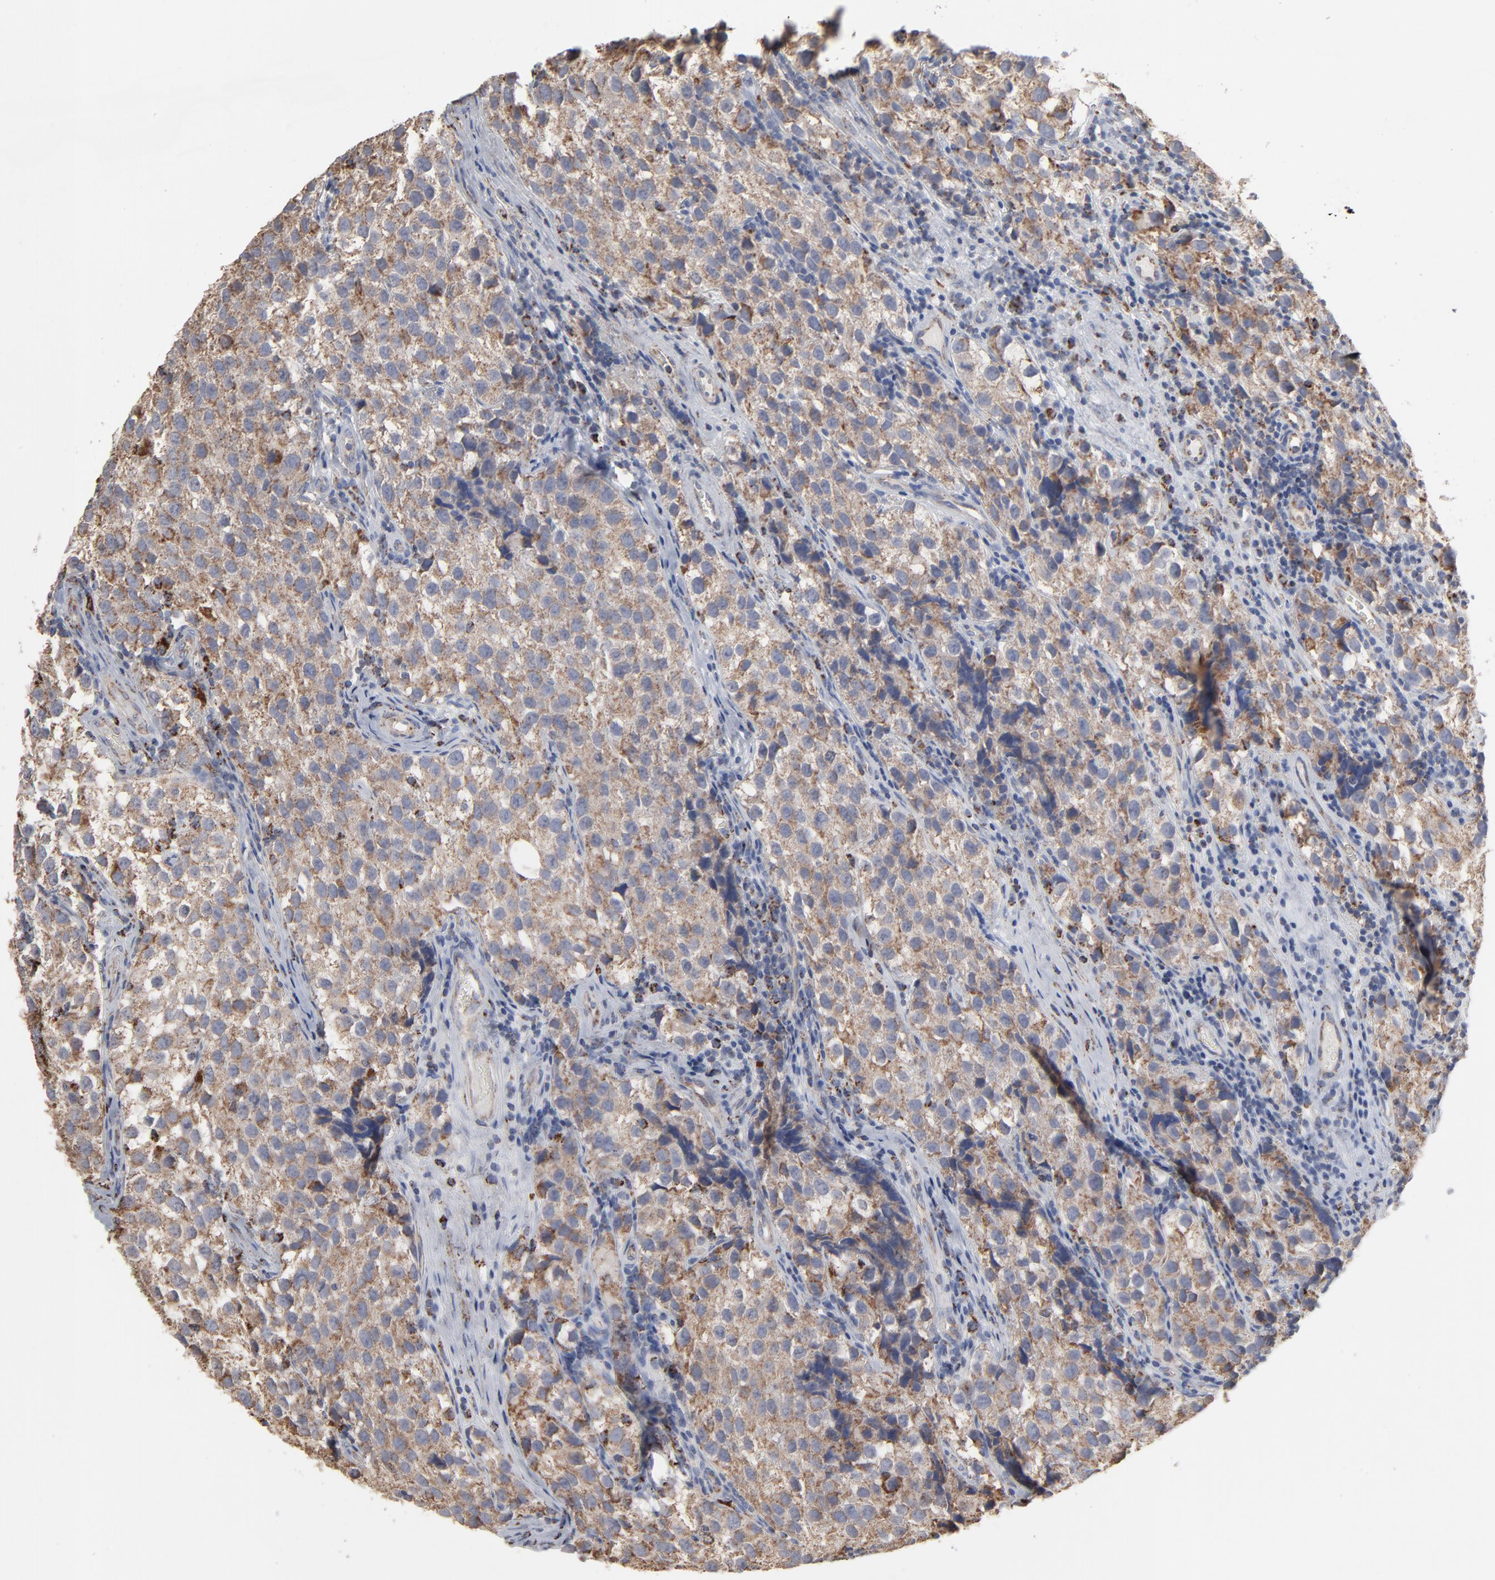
{"staining": {"intensity": "moderate", "quantity": ">75%", "location": "cytoplasmic/membranous"}, "tissue": "testis cancer", "cell_type": "Tumor cells", "image_type": "cancer", "snomed": [{"axis": "morphology", "description": "Seminoma, NOS"}, {"axis": "topography", "description": "Testis"}], "caption": "Human testis cancer (seminoma) stained for a protein (brown) exhibits moderate cytoplasmic/membranous positive positivity in approximately >75% of tumor cells.", "gene": "UQCRC1", "patient": {"sex": "male", "age": 39}}